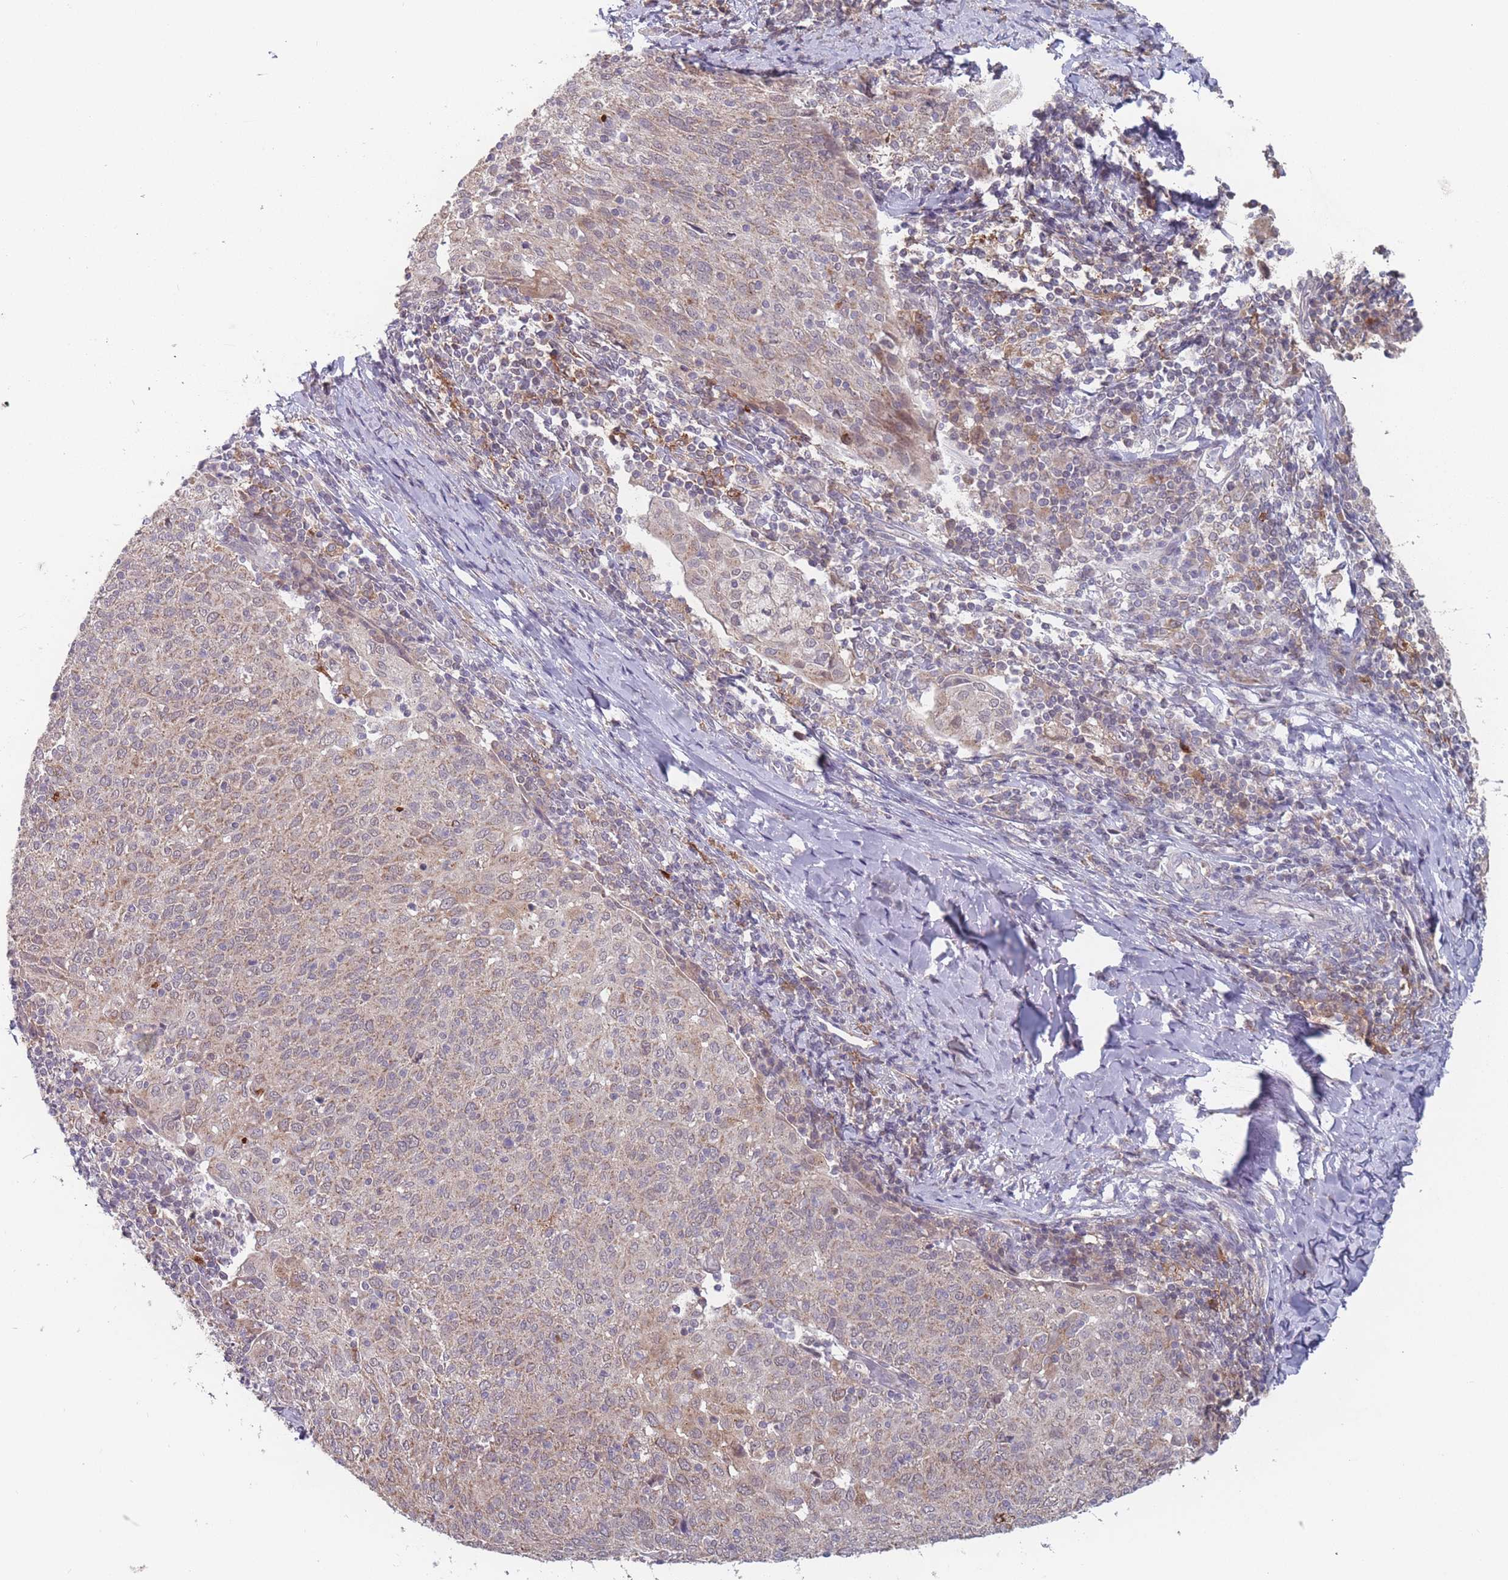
{"staining": {"intensity": "weak", "quantity": "25%-75%", "location": "cytoplasmic/membranous"}, "tissue": "cervical cancer", "cell_type": "Tumor cells", "image_type": "cancer", "snomed": [{"axis": "morphology", "description": "Squamous cell carcinoma, NOS"}, {"axis": "topography", "description": "Cervix"}], "caption": "Protein analysis of cervical cancer (squamous cell carcinoma) tissue displays weak cytoplasmic/membranous positivity in about 25%-75% of tumor cells. (DAB (3,3'-diaminobenzidine) = brown stain, brightfield microscopy at high magnification).", "gene": "PEX7", "patient": {"sex": "female", "age": 52}}